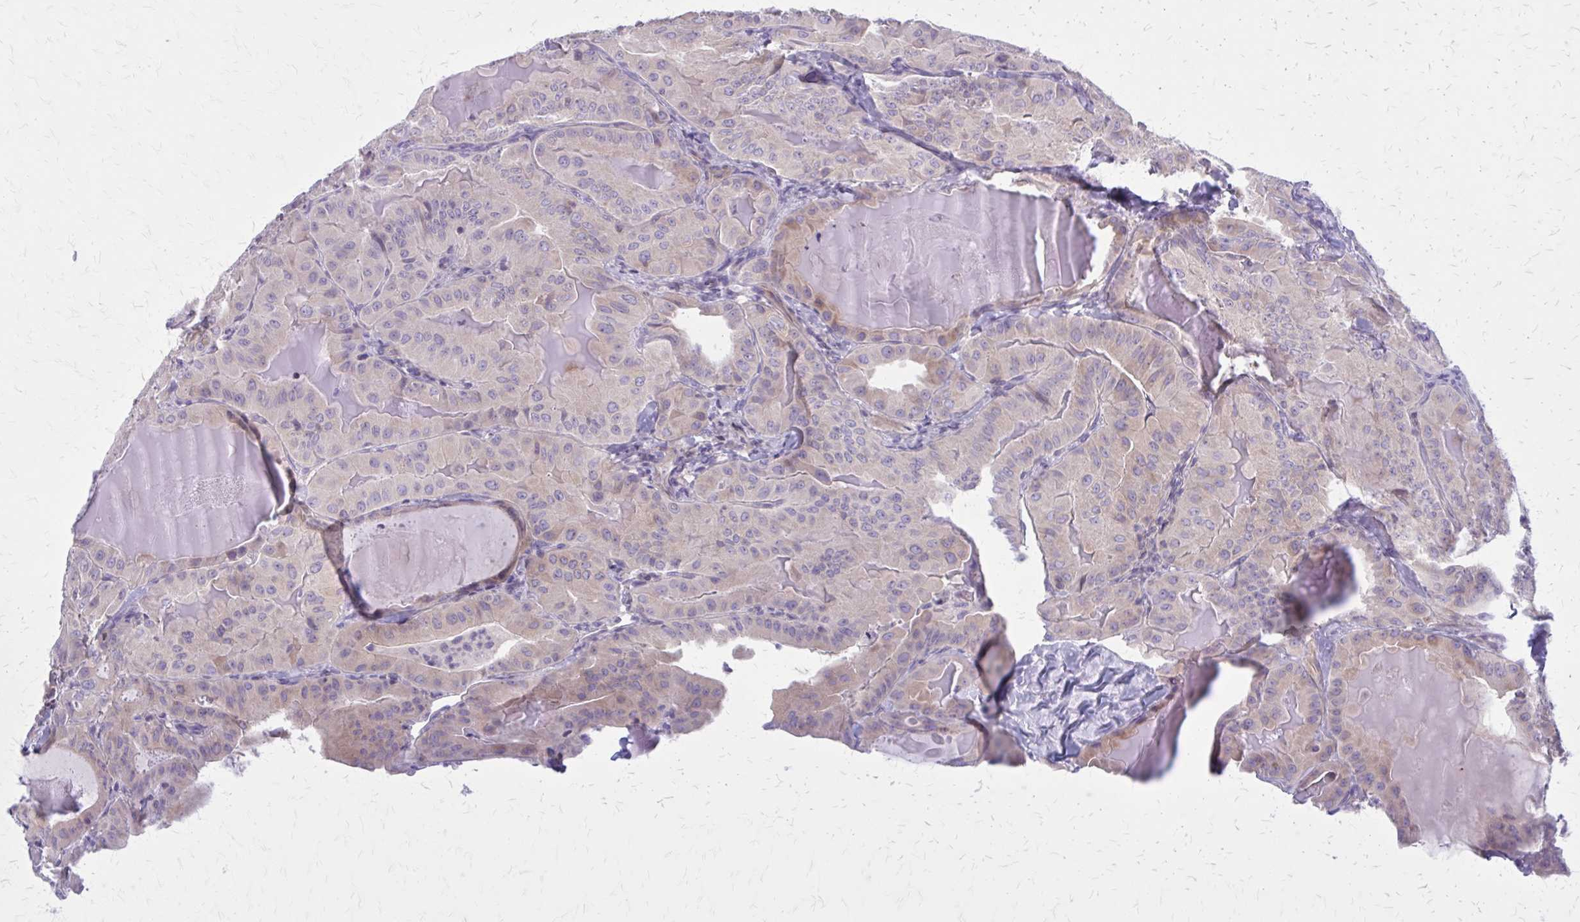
{"staining": {"intensity": "weak", "quantity": "<25%", "location": "cytoplasmic/membranous"}, "tissue": "thyroid cancer", "cell_type": "Tumor cells", "image_type": "cancer", "snomed": [{"axis": "morphology", "description": "Papillary adenocarcinoma, NOS"}, {"axis": "topography", "description": "Thyroid gland"}], "caption": "Immunohistochemistry (IHC) of human thyroid cancer (papillary adenocarcinoma) displays no expression in tumor cells.", "gene": "PITPNM1", "patient": {"sex": "female", "age": 68}}